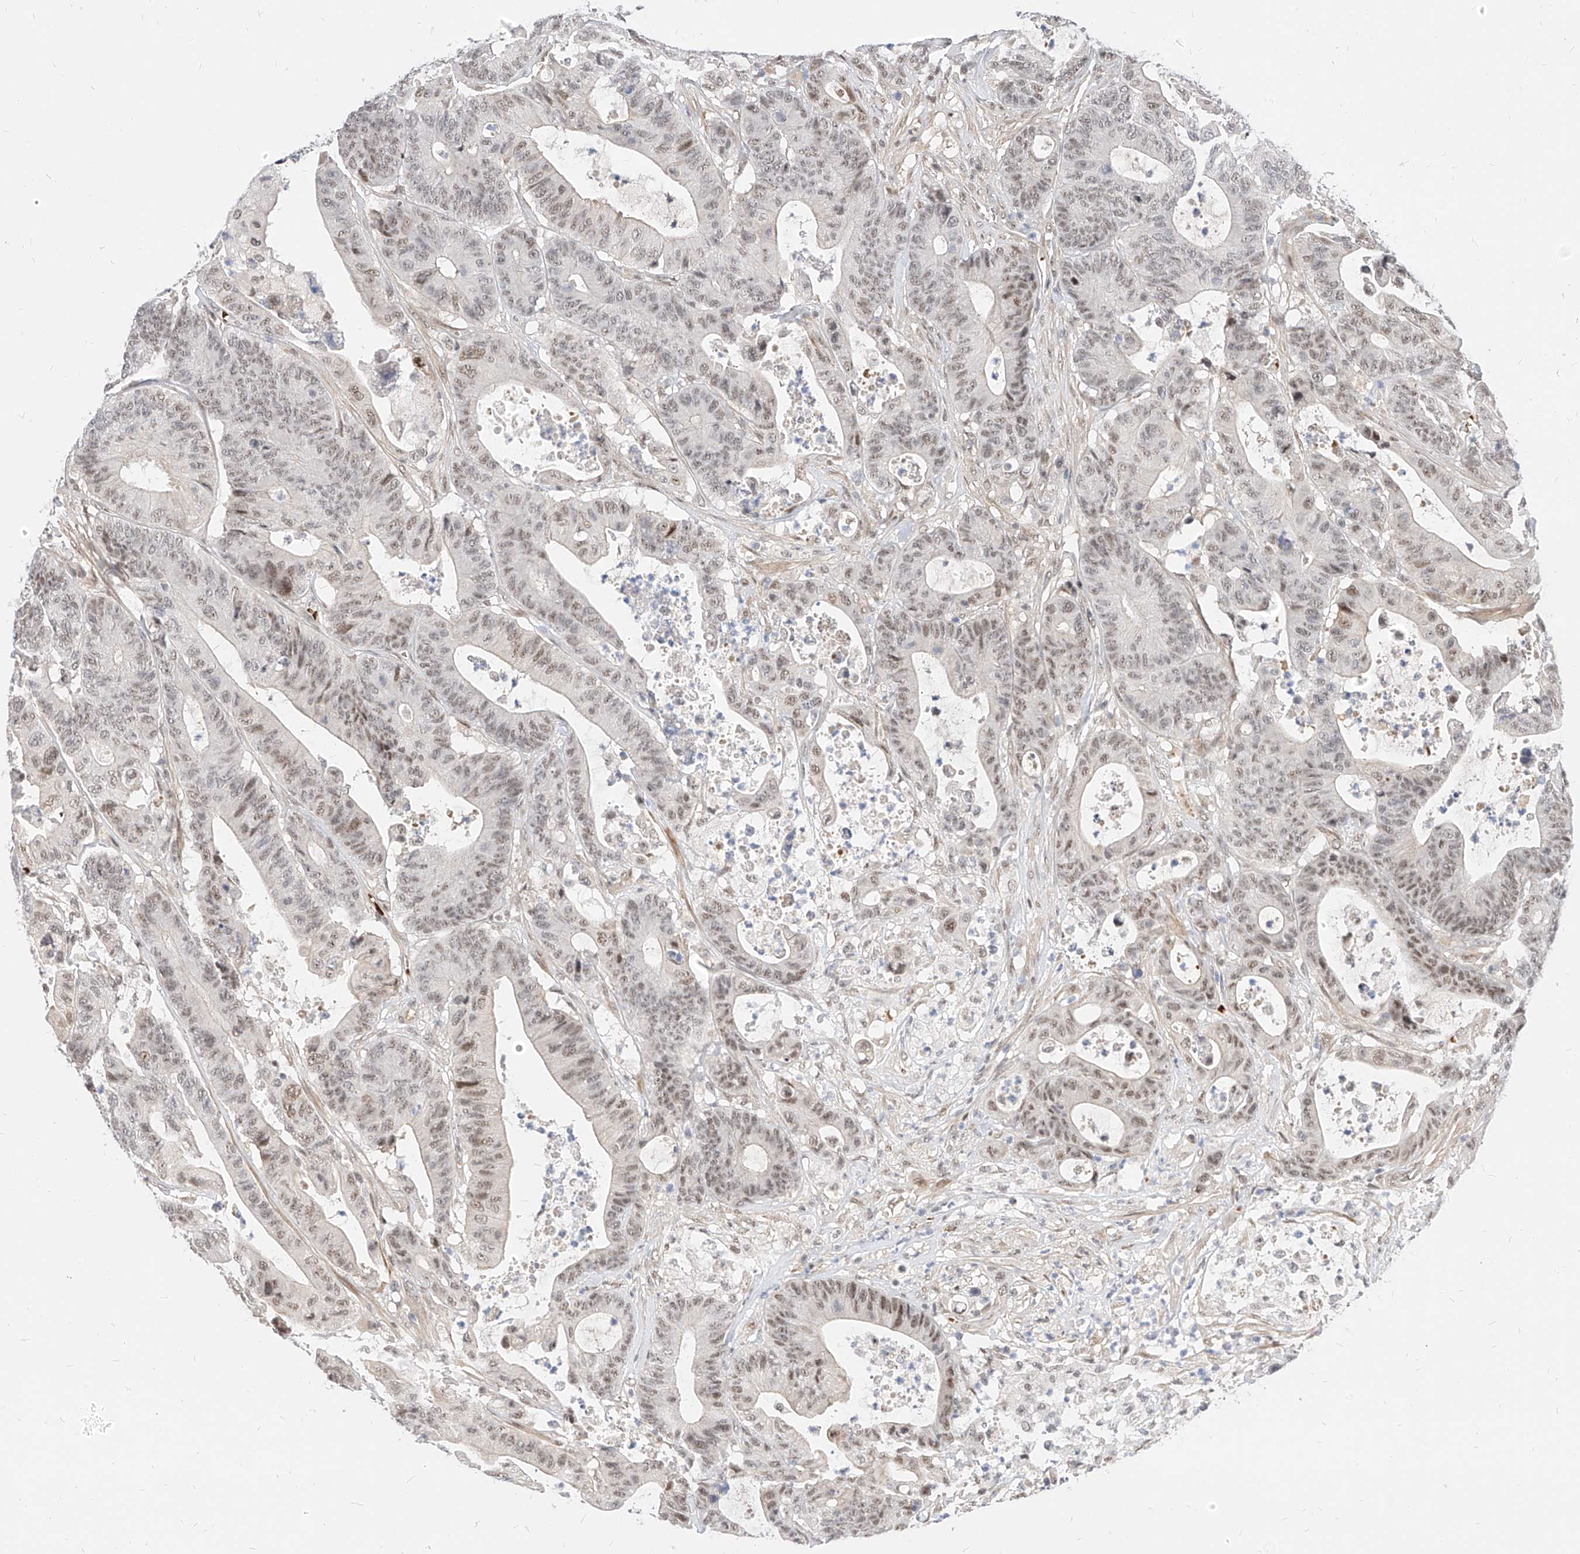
{"staining": {"intensity": "weak", "quantity": ">75%", "location": "nuclear"}, "tissue": "colorectal cancer", "cell_type": "Tumor cells", "image_type": "cancer", "snomed": [{"axis": "morphology", "description": "Adenocarcinoma, NOS"}, {"axis": "topography", "description": "Colon"}], "caption": "Approximately >75% of tumor cells in colorectal adenocarcinoma display weak nuclear protein staining as visualized by brown immunohistochemical staining.", "gene": "CBX8", "patient": {"sex": "female", "age": 84}}